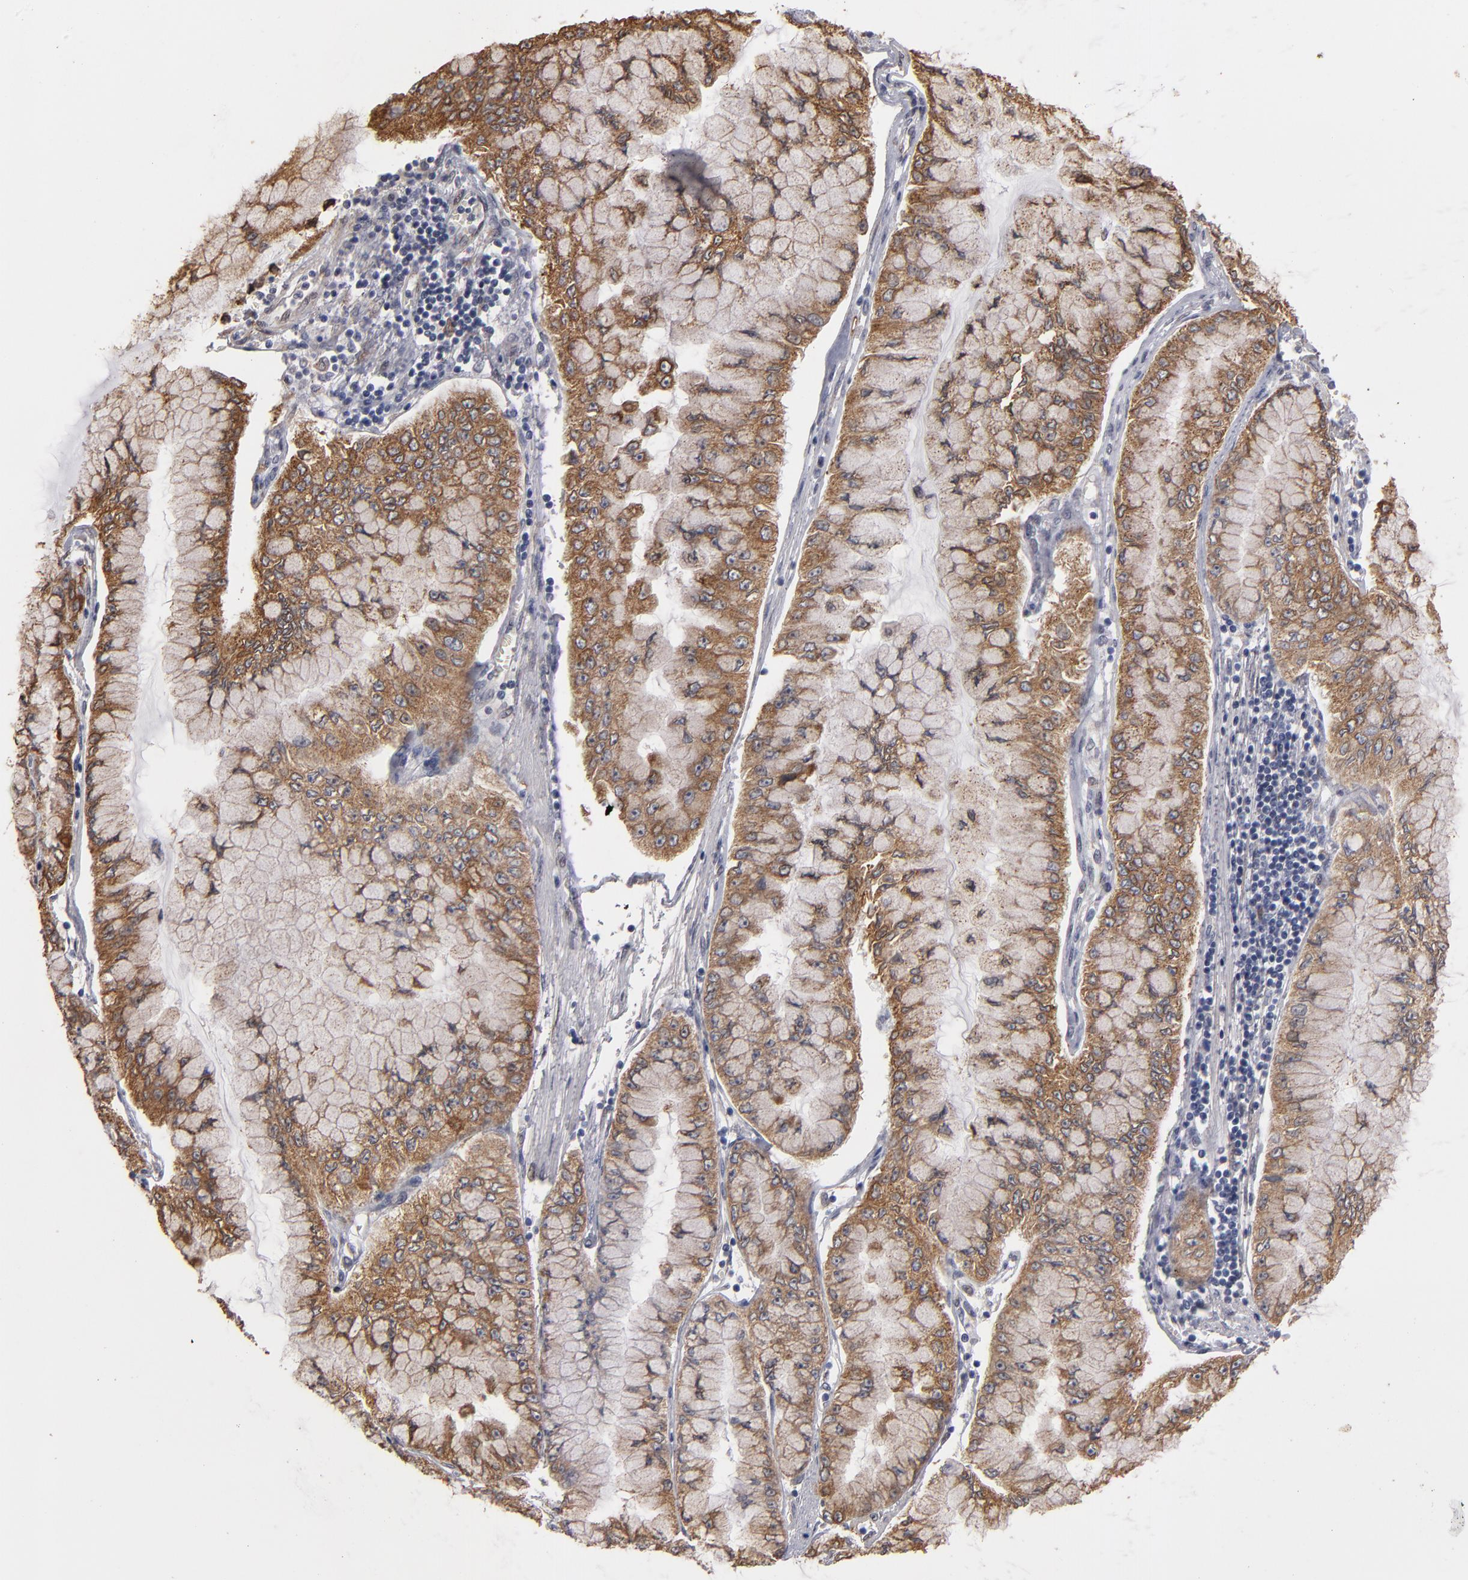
{"staining": {"intensity": "moderate", "quantity": ">75%", "location": "cytoplasmic/membranous"}, "tissue": "liver cancer", "cell_type": "Tumor cells", "image_type": "cancer", "snomed": [{"axis": "morphology", "description": "Cholangiocarcinoma"}, {"axis": "topography", "description": "Liver"}], "caption": "A brown stain shows moderate cytoplasmic/membranous staining of a protein in human liver cancer tumor cells. The staining is performed using DAB brown chromogen to label protein expression. The nuclei are counter-stained blue using hematoxylin.", "gene": "PGRMC1", "patient": {"sex": "female", "age": 79}}